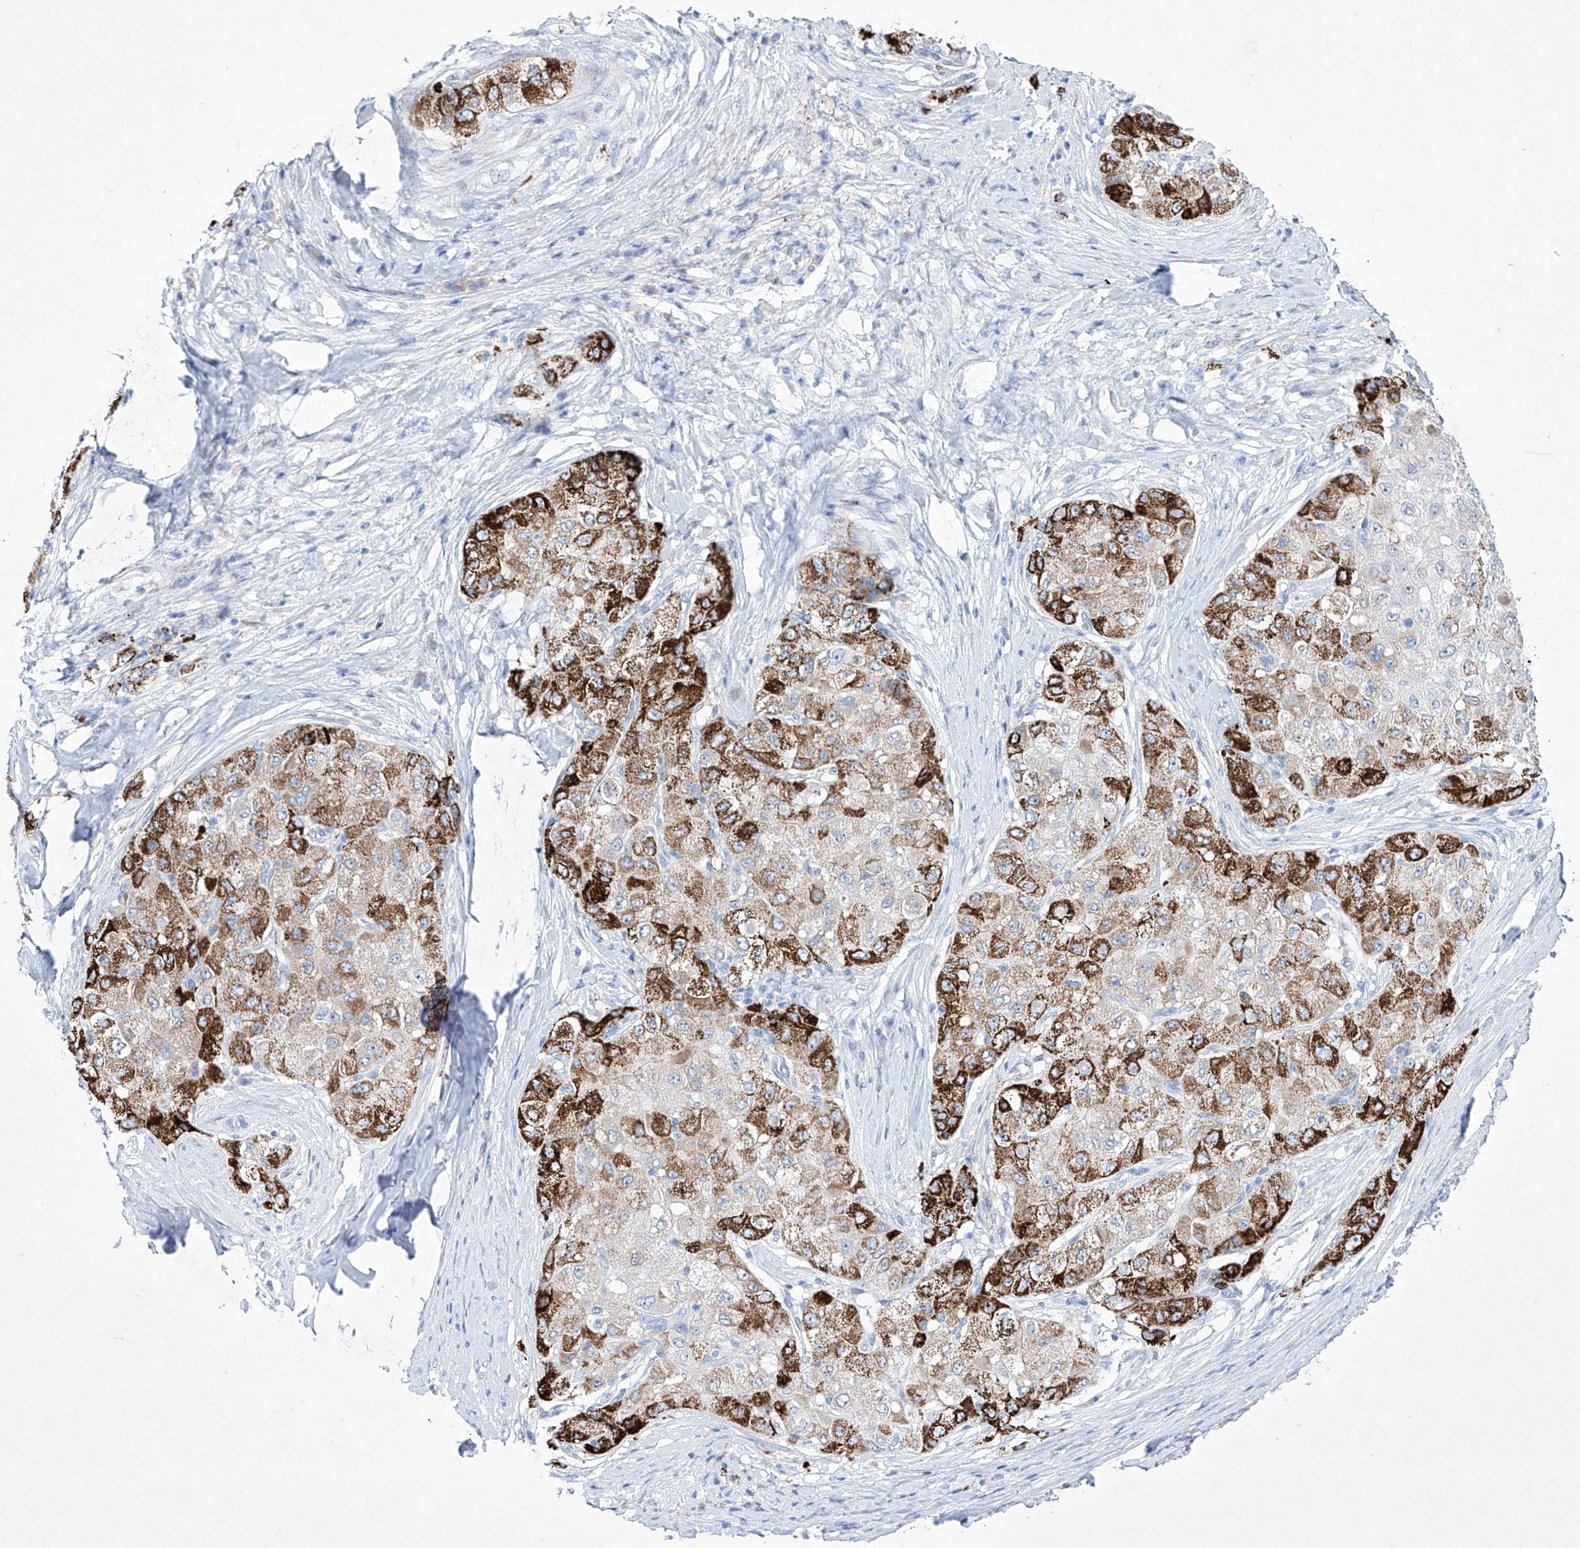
{"staining": {"intensity": "strong", "quantity": ">75%", "location": "cytoplasmic/membranous"}, "tissue": "liver cancer", "cell_type": "Tumor cells", "image_type": "cancer", "snomed": [{"axis": "morphology", "description": "Carcinoma, Hepatocellular, NOS"}, {"axis": "topography", "description": "Liver"}], "caption": "Liver hepatocellular carcinoma tissue shows strong cytoplasmic/membranous staining in about >75% of tumor cells The protein is stained brown, and the nuclei are stained in blue (DAB (3,3'-diaminobenzidine) IHC with brightfield microscopy, high magnification).", "gene": "C1orf87", "patient": {"sex": "male", "age": 80}}